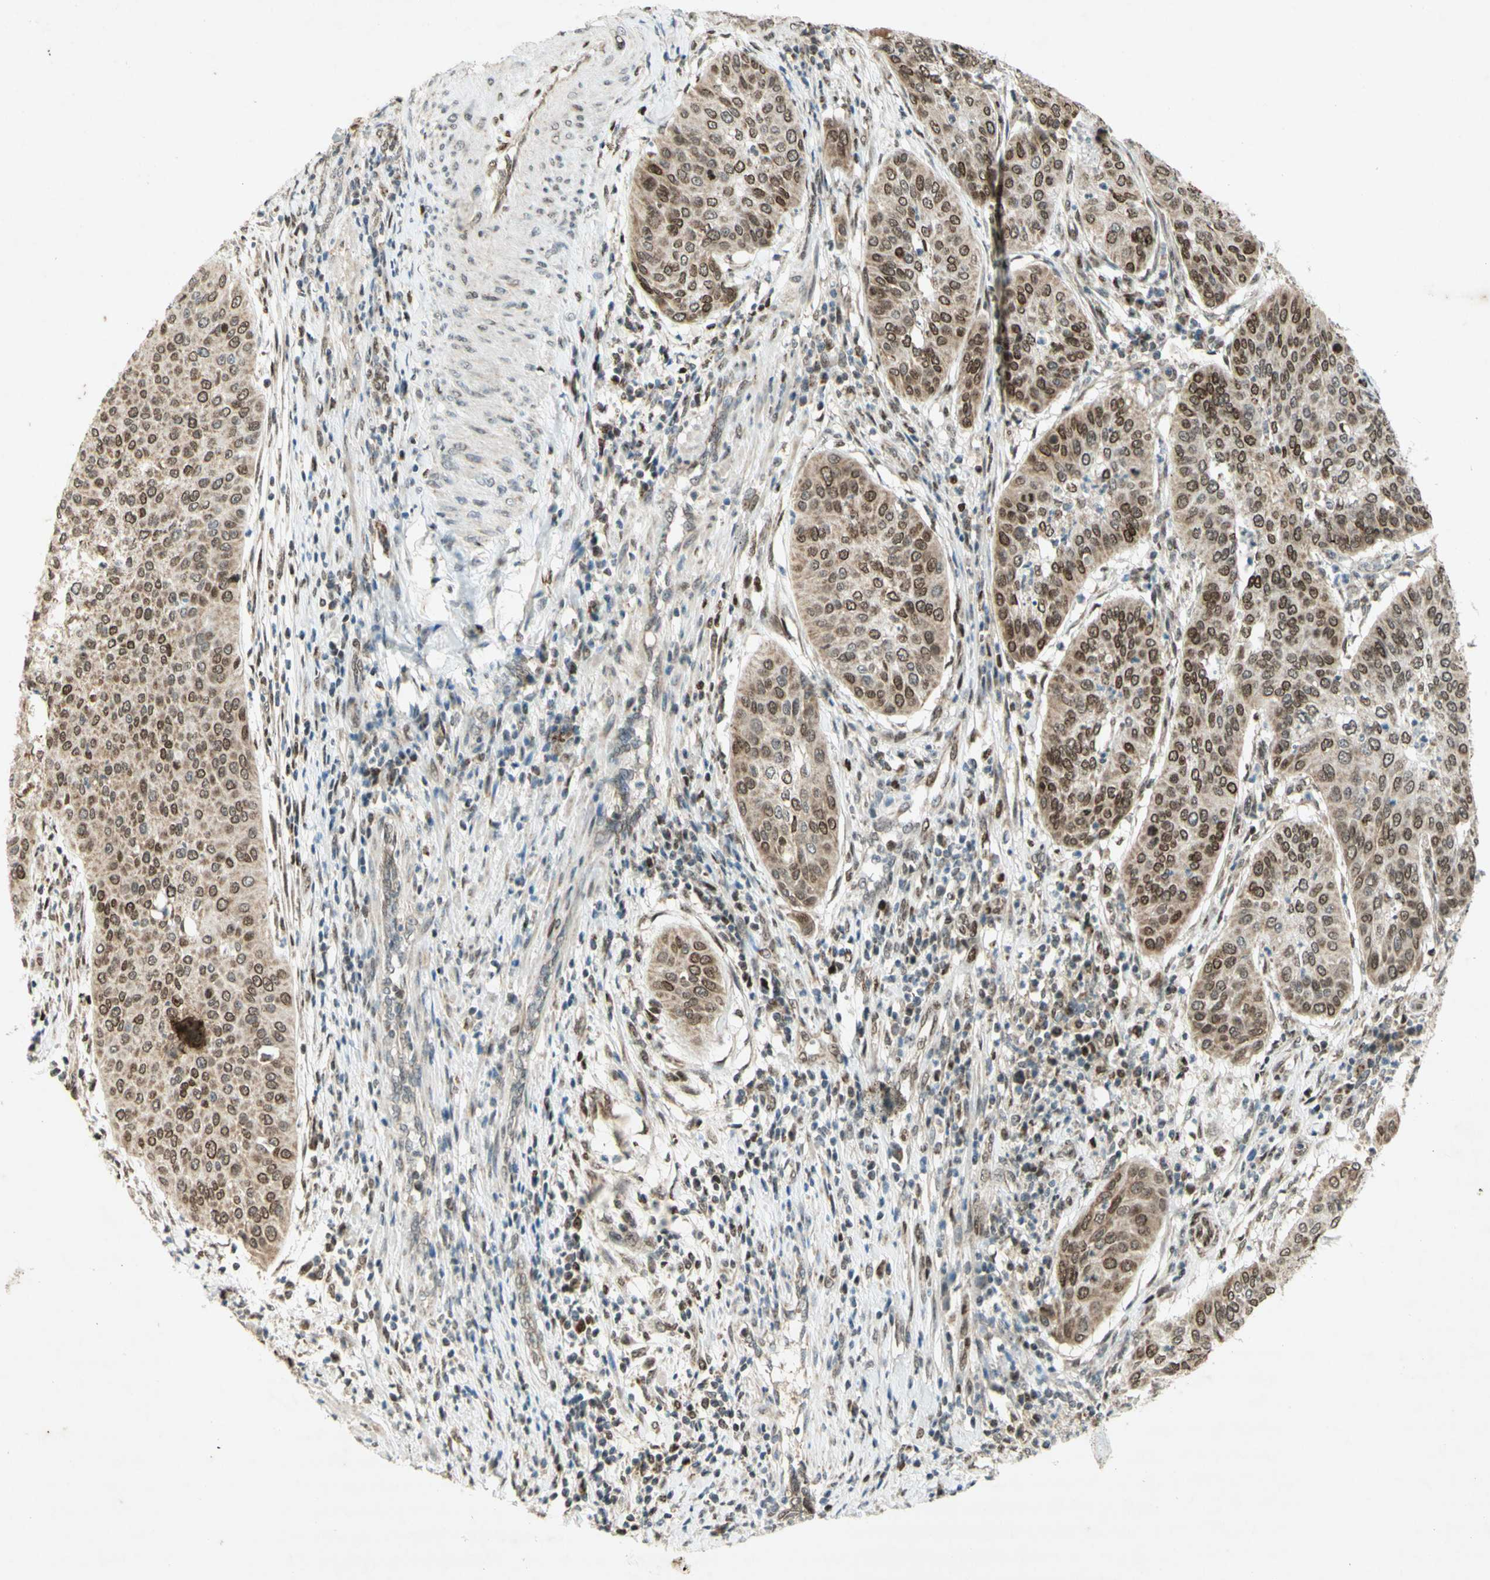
{"staining": {"intensity": "moderate", "quantity": "25%-75%", "location": "nuclear"}, "tissue": "cervical cancer", "cell_type": "Tumor cells", "image_type": "cancer", "snomed": [{"axis": "morphology", "description": "Normal tissue, NOS"}, {"axis": "morphology", "description": "Squamous cell carcinoma, NOS"}, {"axis": "topography", "description": "Cervix"}], "caption": "DAB (3,3'-diaminobenzidine) immunohistochemical staining of squamous cell carcinoma (cervical) exhibits moderate nuclear protein expression in approximately 25%-75% of tumor cells.", "gene": "DNMT3A", "patient": {"sex": "female", "age": 39}}